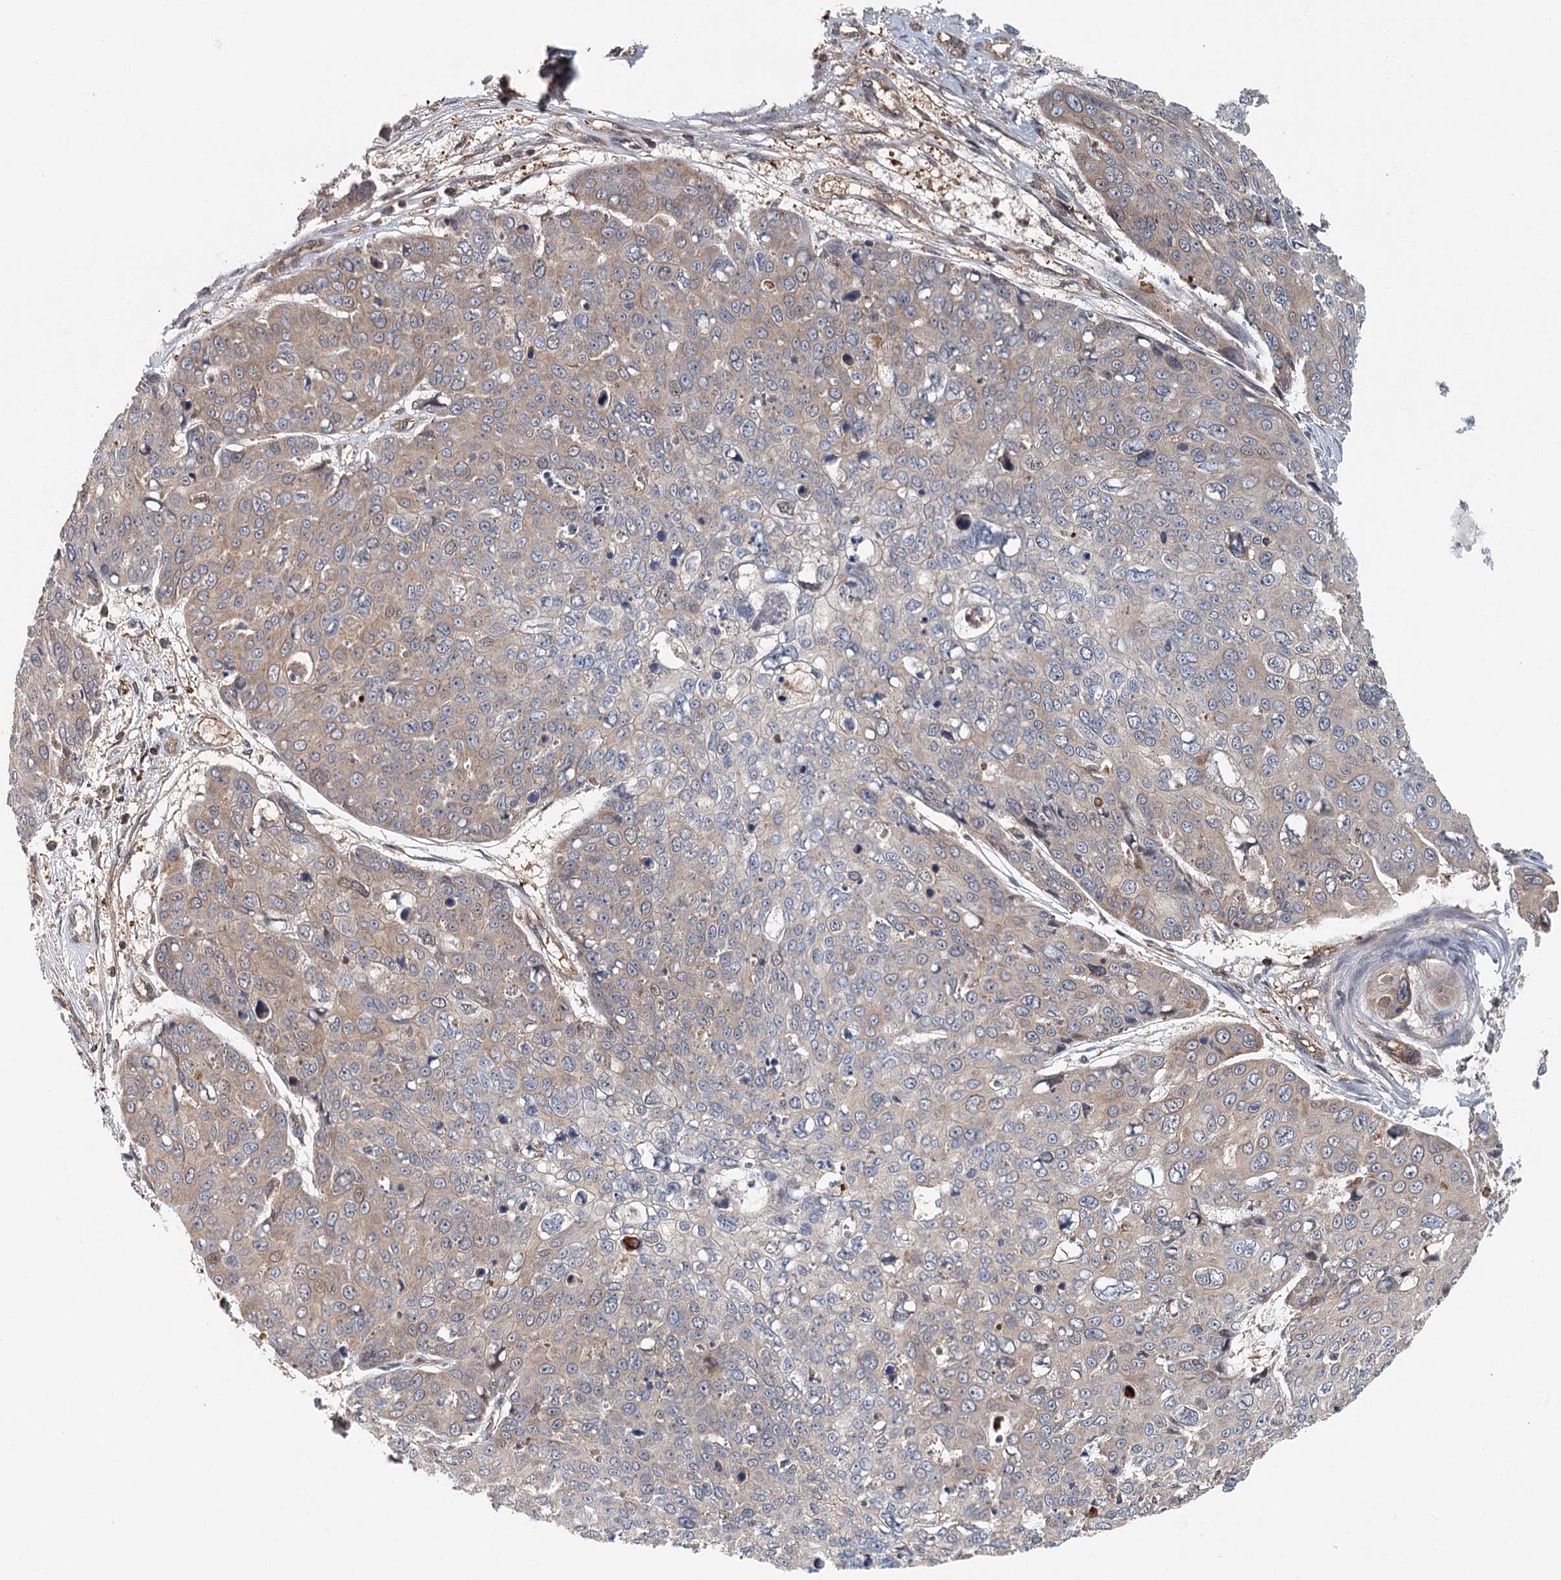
{"staining": {"intensity": "moderate", "quantity": "<25%", "location": "cytoplasmic/membranous"}, "tissue": "skin cancer", "cell_type": "Tumor cells", "image_type": "cancer", "snomed": [{"axis": "morphology", "description": "Squamous cell carcinoma, NOS"}, {"axis": "topography", "description": "Skin"}], "caption": "Protein analysis of skin cancer (squamous cell carcinoma) tissue shows moderate cytoplasmic/membranous expression in about <25% of tumor cells. (brown staining indicates protein expression, while blue staining denotes nuclei).", "gene": "ZNF527", "patient": {"sex": "male", "age": 71}}